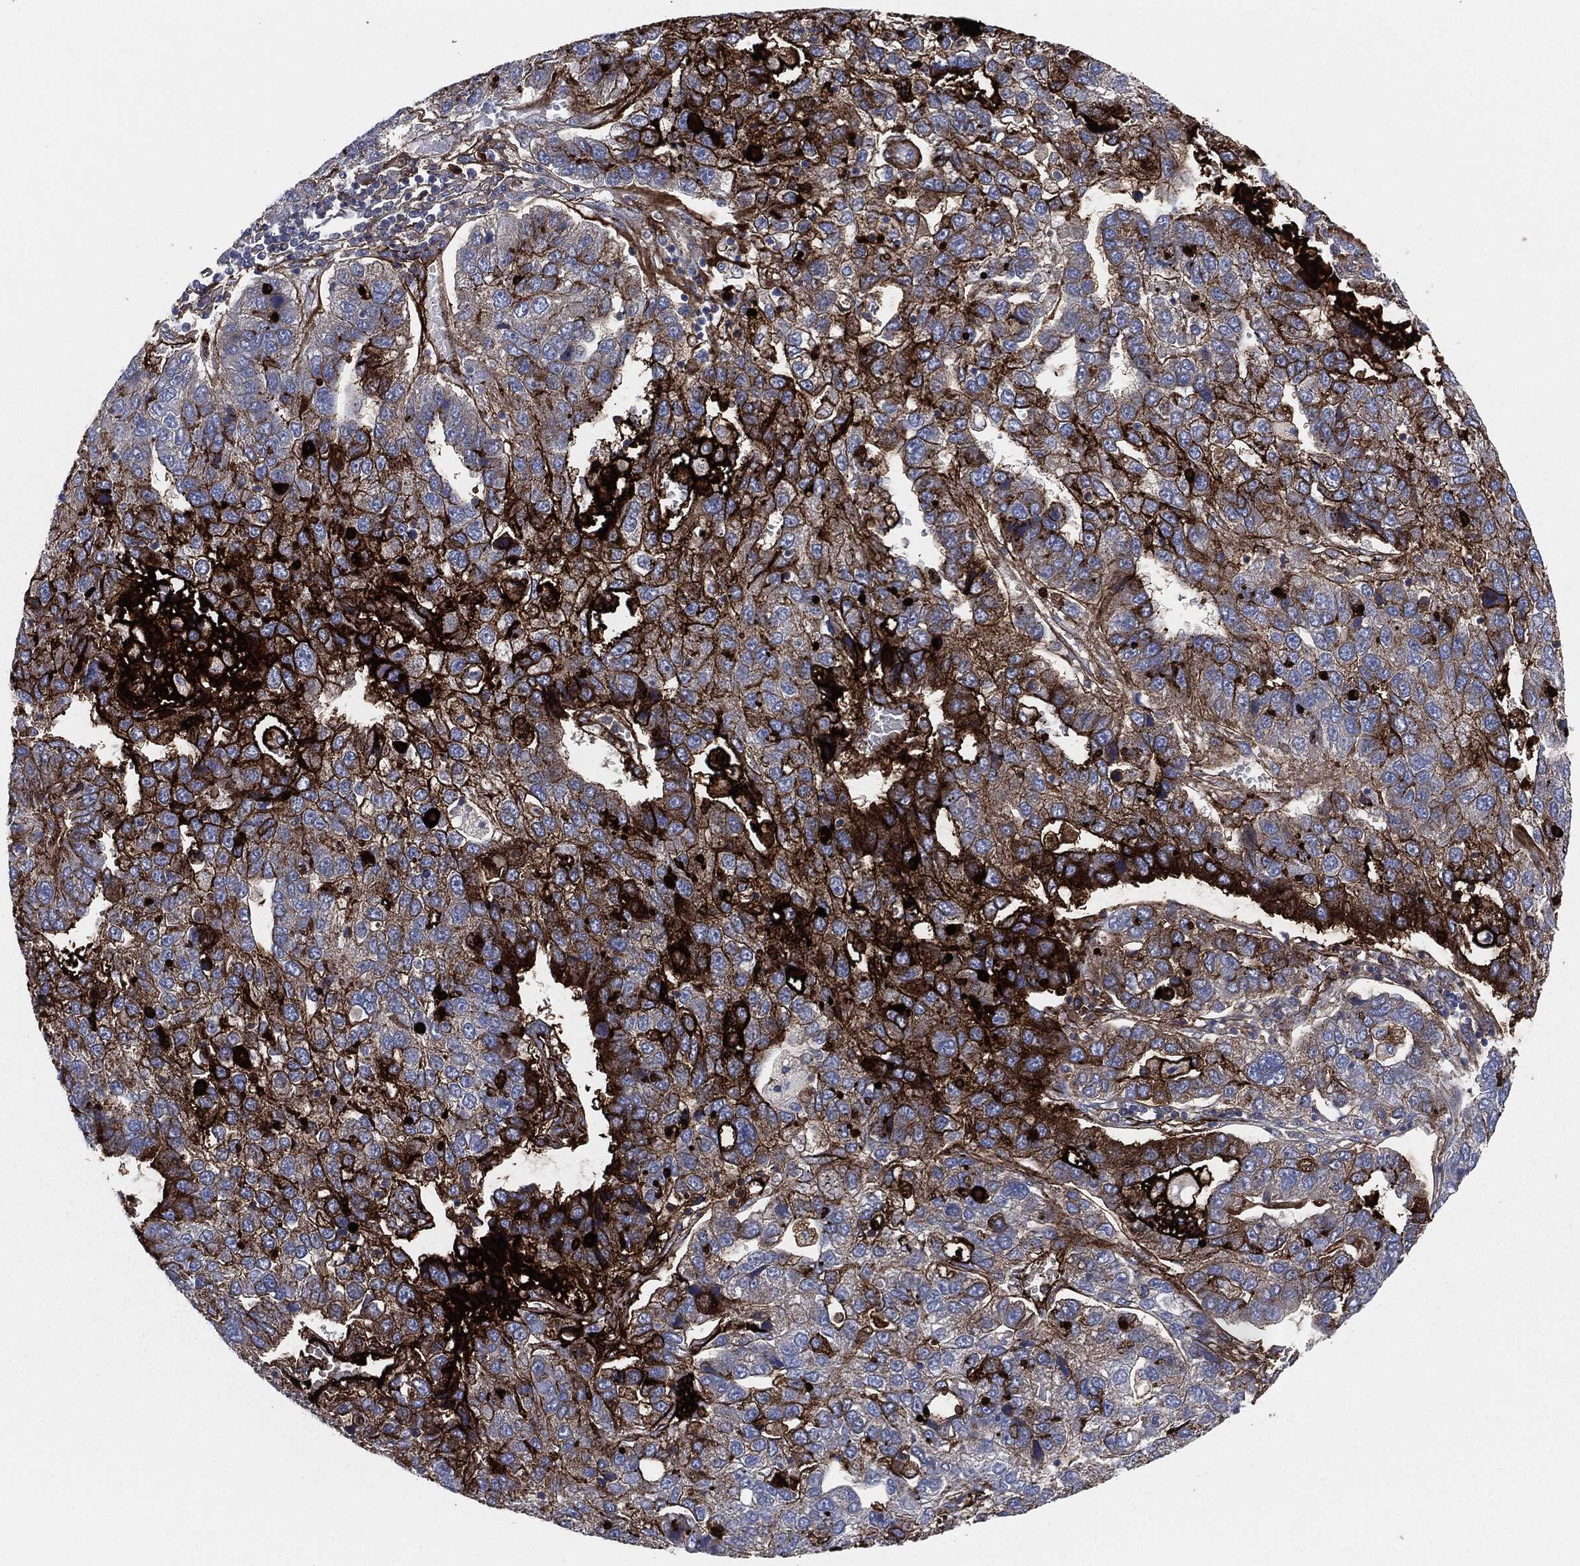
{"staining": {"intensity": "strong", "quantity": "25%-75%", "location": "cytoplasmic/membranous"}, "tissue": "pancreatic cancer", "cell_type": "Tumor cells", "image_type": "cancer", "snomed": [{"axis": "morphology", "description": "Adenocarcinoma, NOS"}, {"axis": "topography", "description": "Pancreas"}], "caption": "Strong cytoplasmic/membranous staining for a protein is present in approximately 25%-75% of tumor cells of pancreatic cancer using IHC.", "gene": "APOB", "patient": {"sex": "female", "age": 61}}